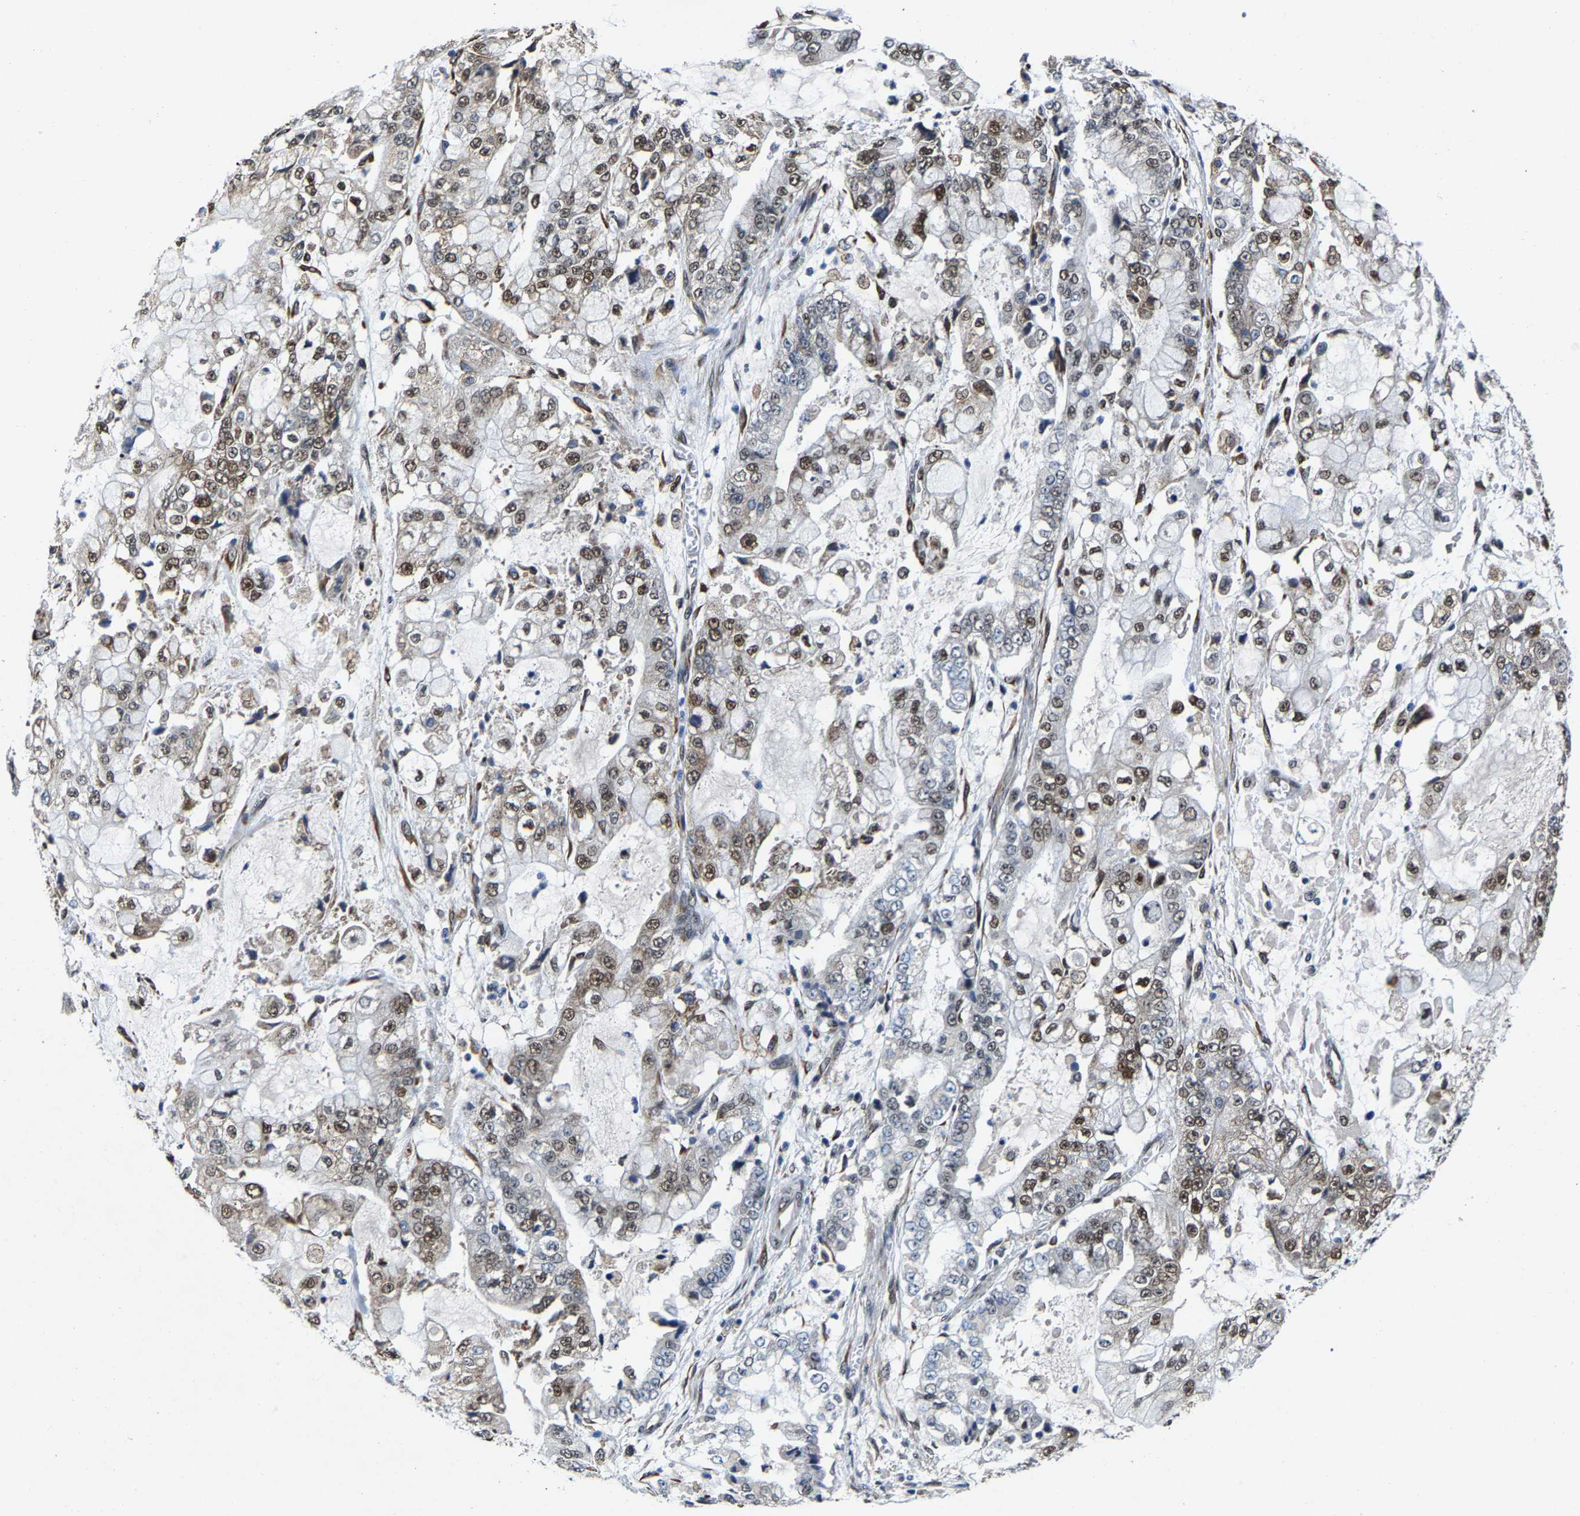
{"staining": {"intensity": "moderate", "quantity": ">75%", "location": "nuclear"}, "tissue": "stomach cancer", "cell_type": "Tumor cells", "image_type": "cancer", "snomed": [{"axis": "morphology", "description": "Adenocarcinoma, NOS"}, {"axis": "topography", "description": "Stomach"}], "caption": "Protein analysis of stomach adenocarcinoma tissue displays moderate nuclear staining in approximately >75% of tumor cells.", "gene": "METTL1", "patient": {"sex": "male", "age": 76}}